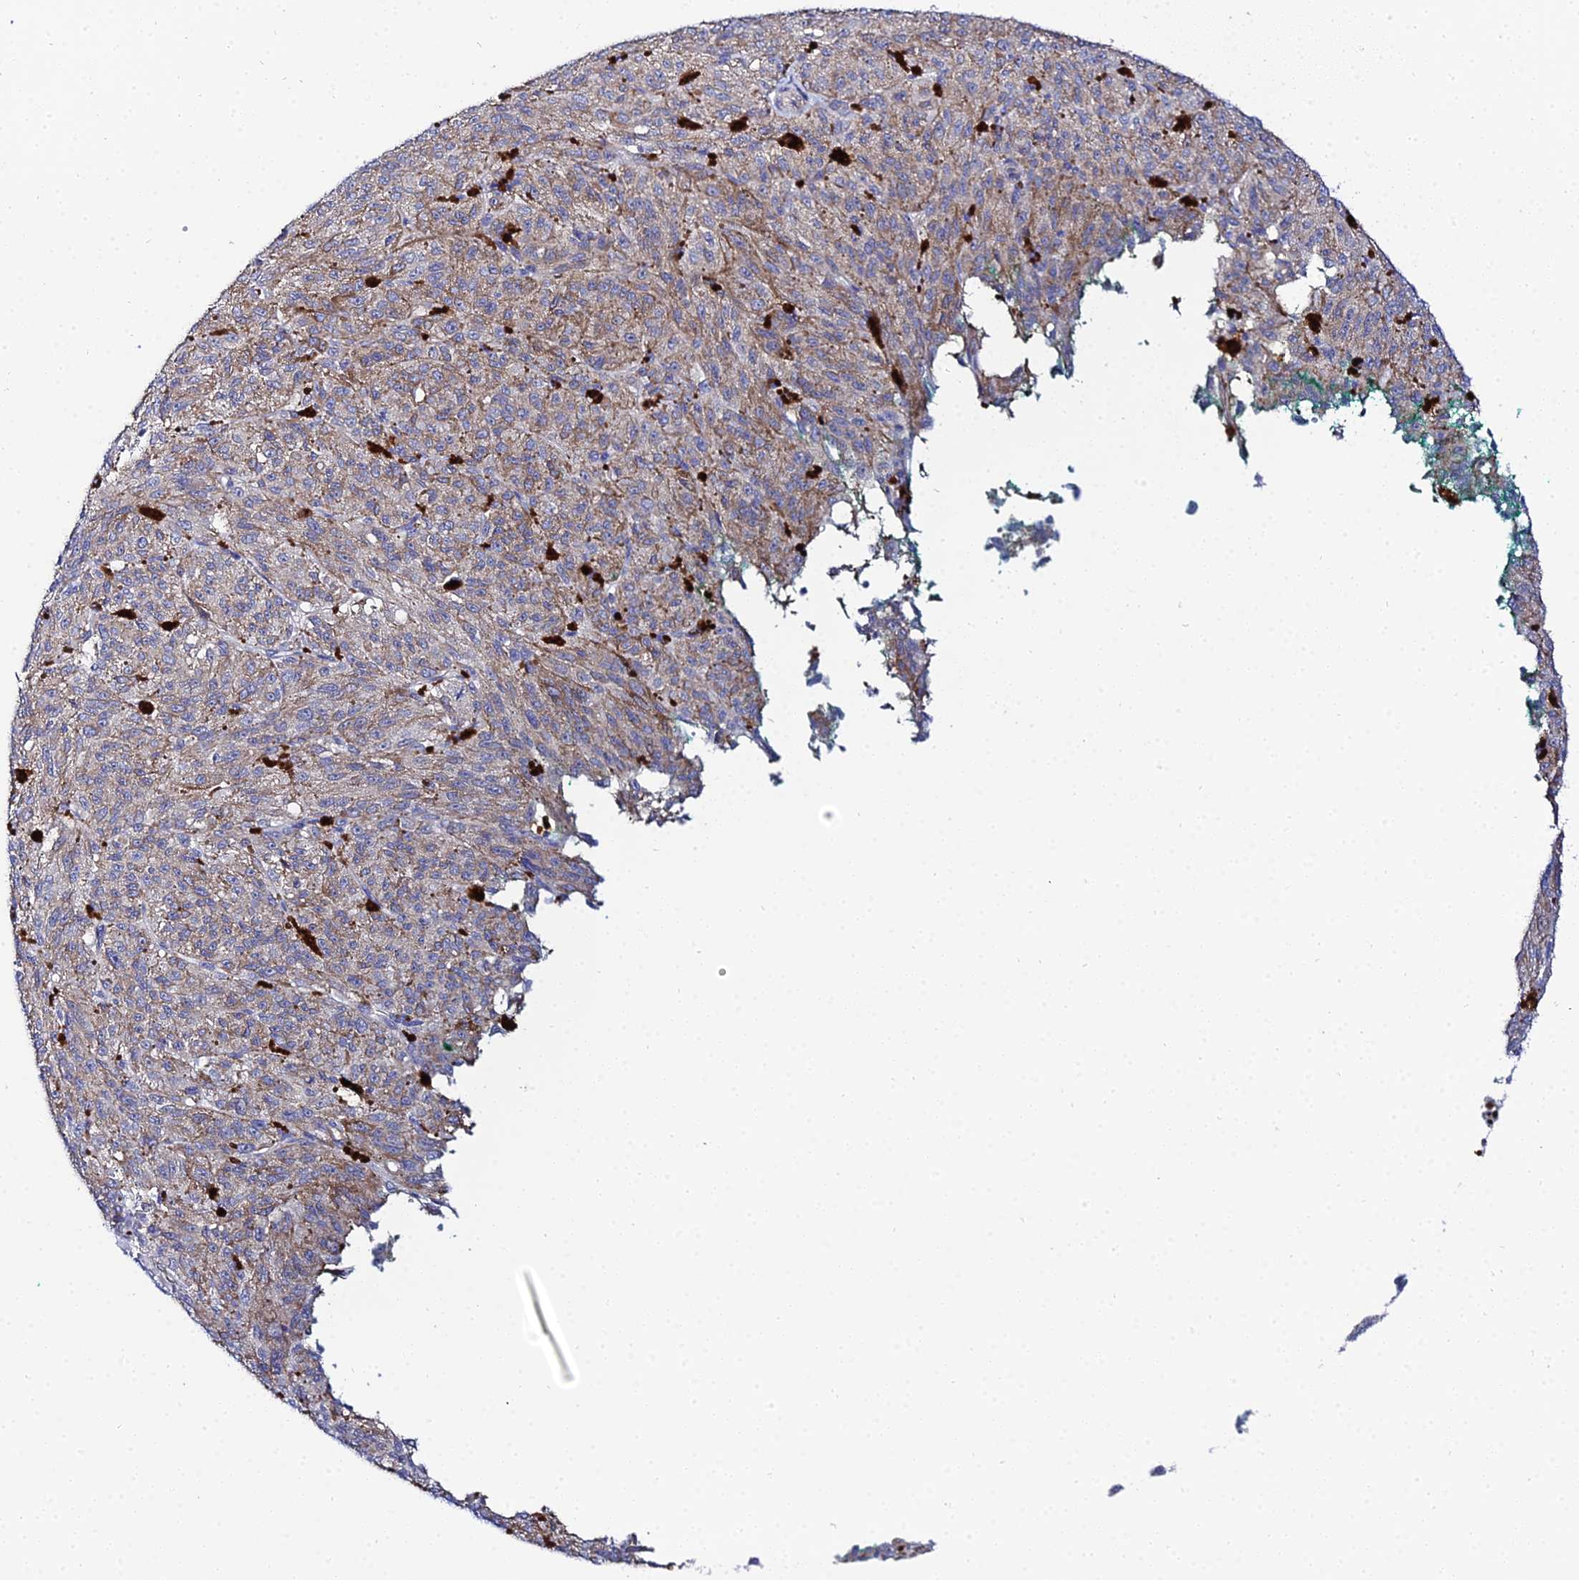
{"staining": {"intensity": "weak", "quantity": "<25%", "location": "cytoplasmic/membranous"}, "tissue": "melanoma", "cell_type": "Tumor cells", "image_type": "cancer", "snomed": [{"axis": "morphology", "description": "Malignant melanoma, NOS"}, {"axis": "topography", "description": "Skin"}], "caption": "Tumor cells are negative for brown protein staining in melanoma.", "gene": "APOBEC3H", "patient": {"sex": "female", "age": 52}}